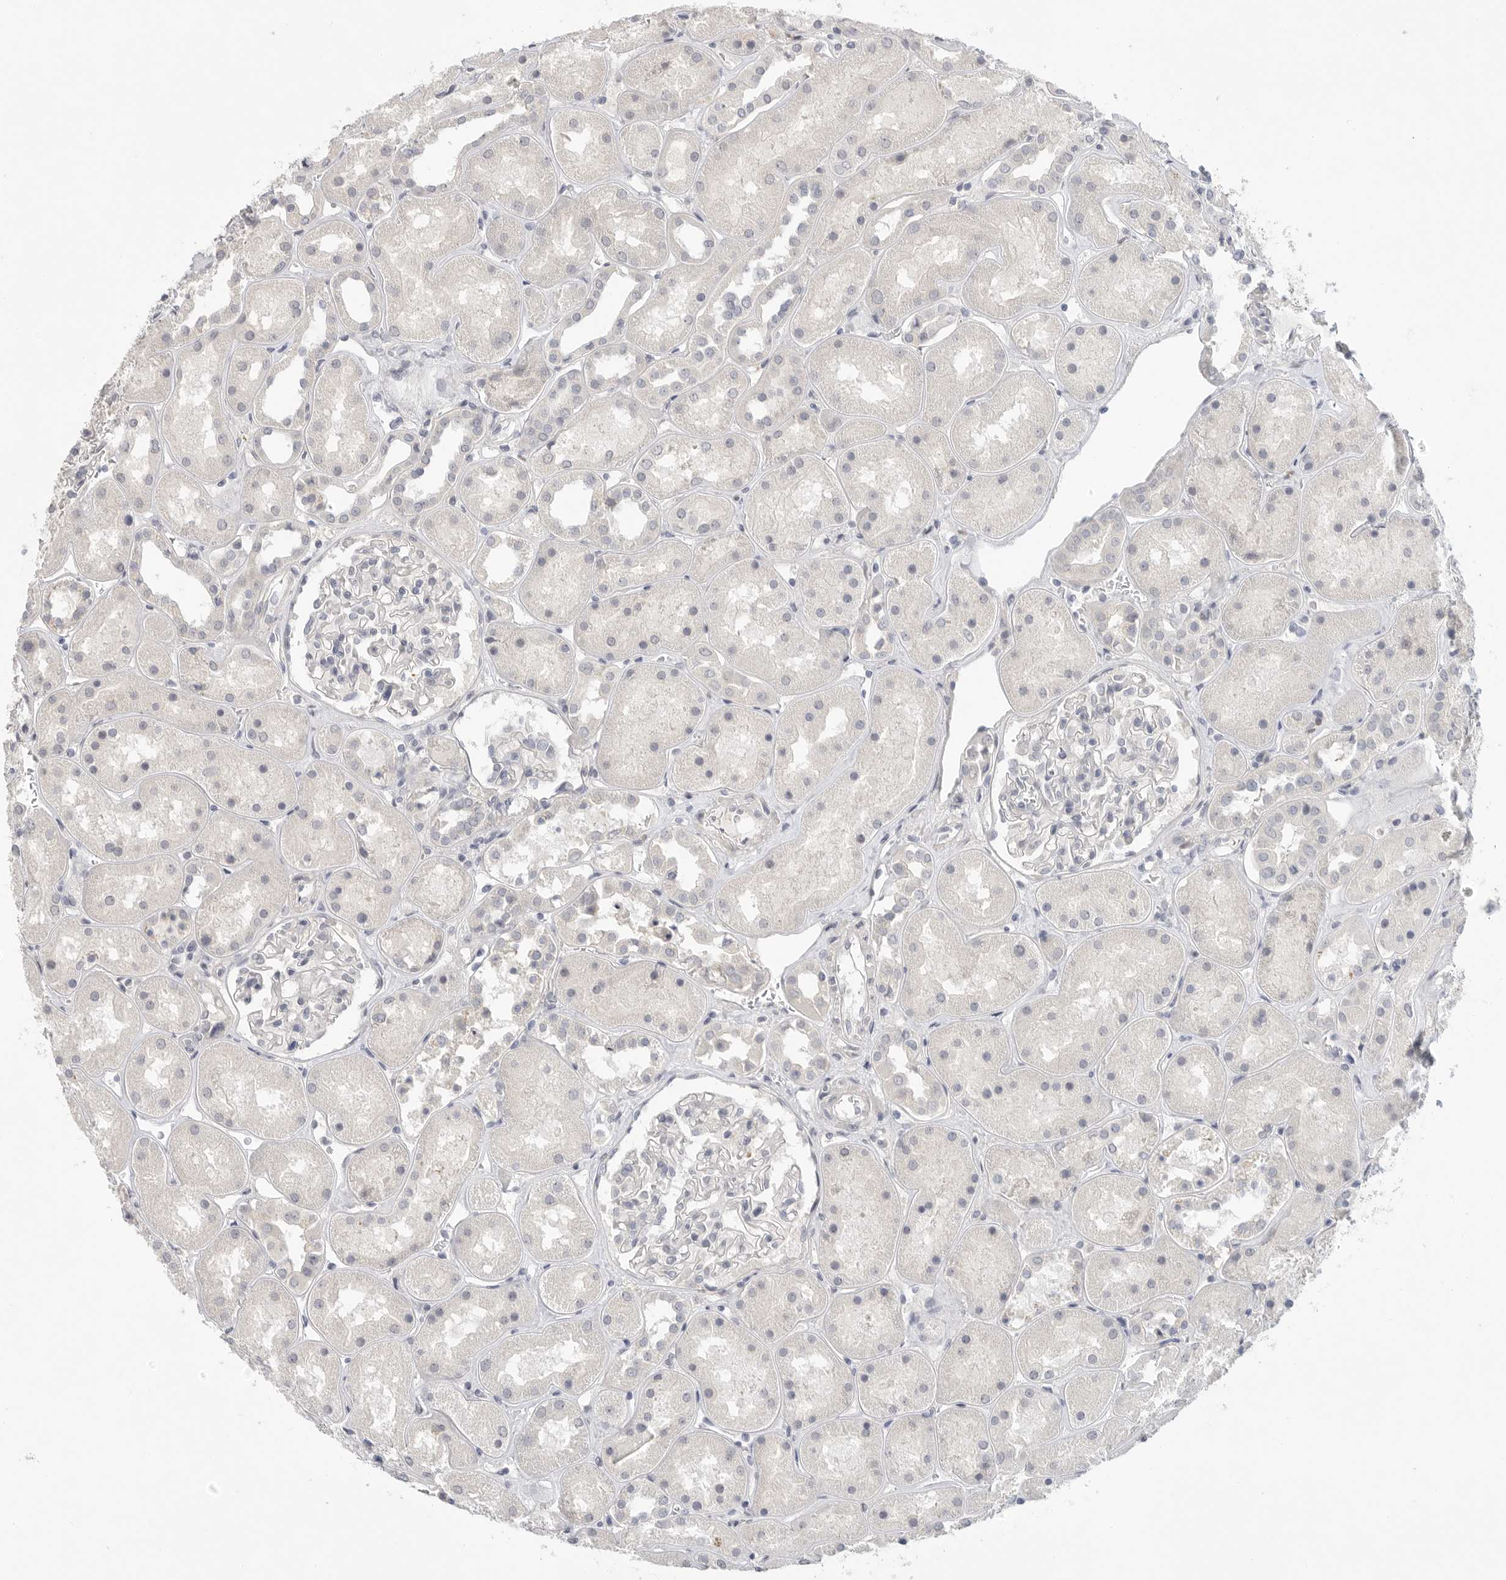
{"staining": {"intensity": "negative", "quantity": "none", "location": "none"}, "tissue": "kidney", "cell_type": "Cells in glomeruli", "image_type": "normal", "snomed": [{"axis": "morphology", "description": "Normal tissue, NOS"}, {"axis": "topography", "description": "Kidney"}], "caption": "DAB (3,3'-diaminobenzidine) immunohistochemical staining of benign kidney shows no significant positivity in cells in glomeruli. (IHC, brightfield microscopy, high magnification).", "gene": "FBN2", "patient": {"sex": "male", "age": 70}}